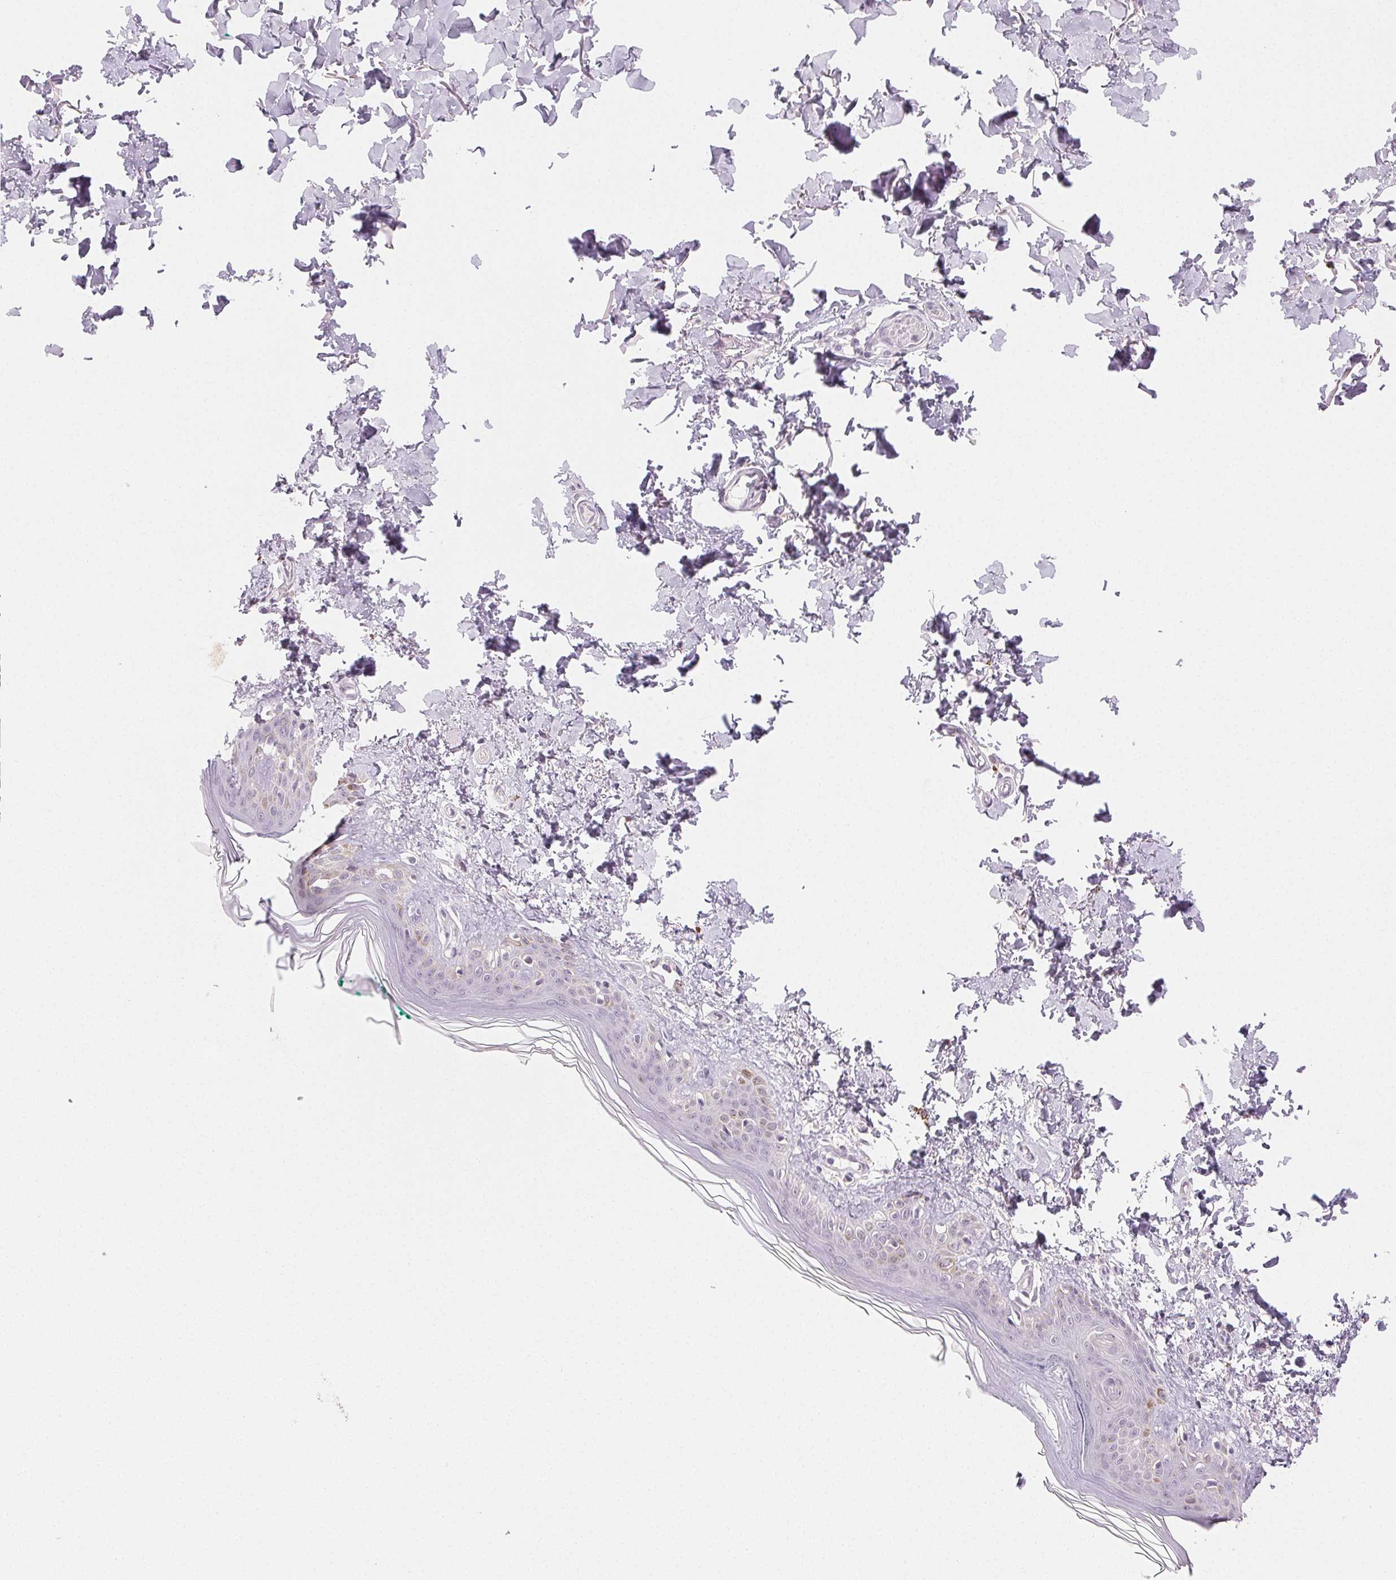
{"staining": {"intensity": "negative", "quantity": "none", "location": "none"}, "tissue": "skin", "cell_type": "Fibroblasts", "image_type": "normal", "snomed": [{"axis": "morphology", "description": "Normal tissue, NOS"}, {"axis": "topography", "description": "Skin"}, {"axis": "topography", "description": "Peripheral nerve tissue"}], "caption": "IHC histopathology image of normal human skin stained for a protein (brown), which demonstrates no positivity in fibroblasts.", "gene": "MYBL1", "patient": {"sex": "female", "age": 45}}